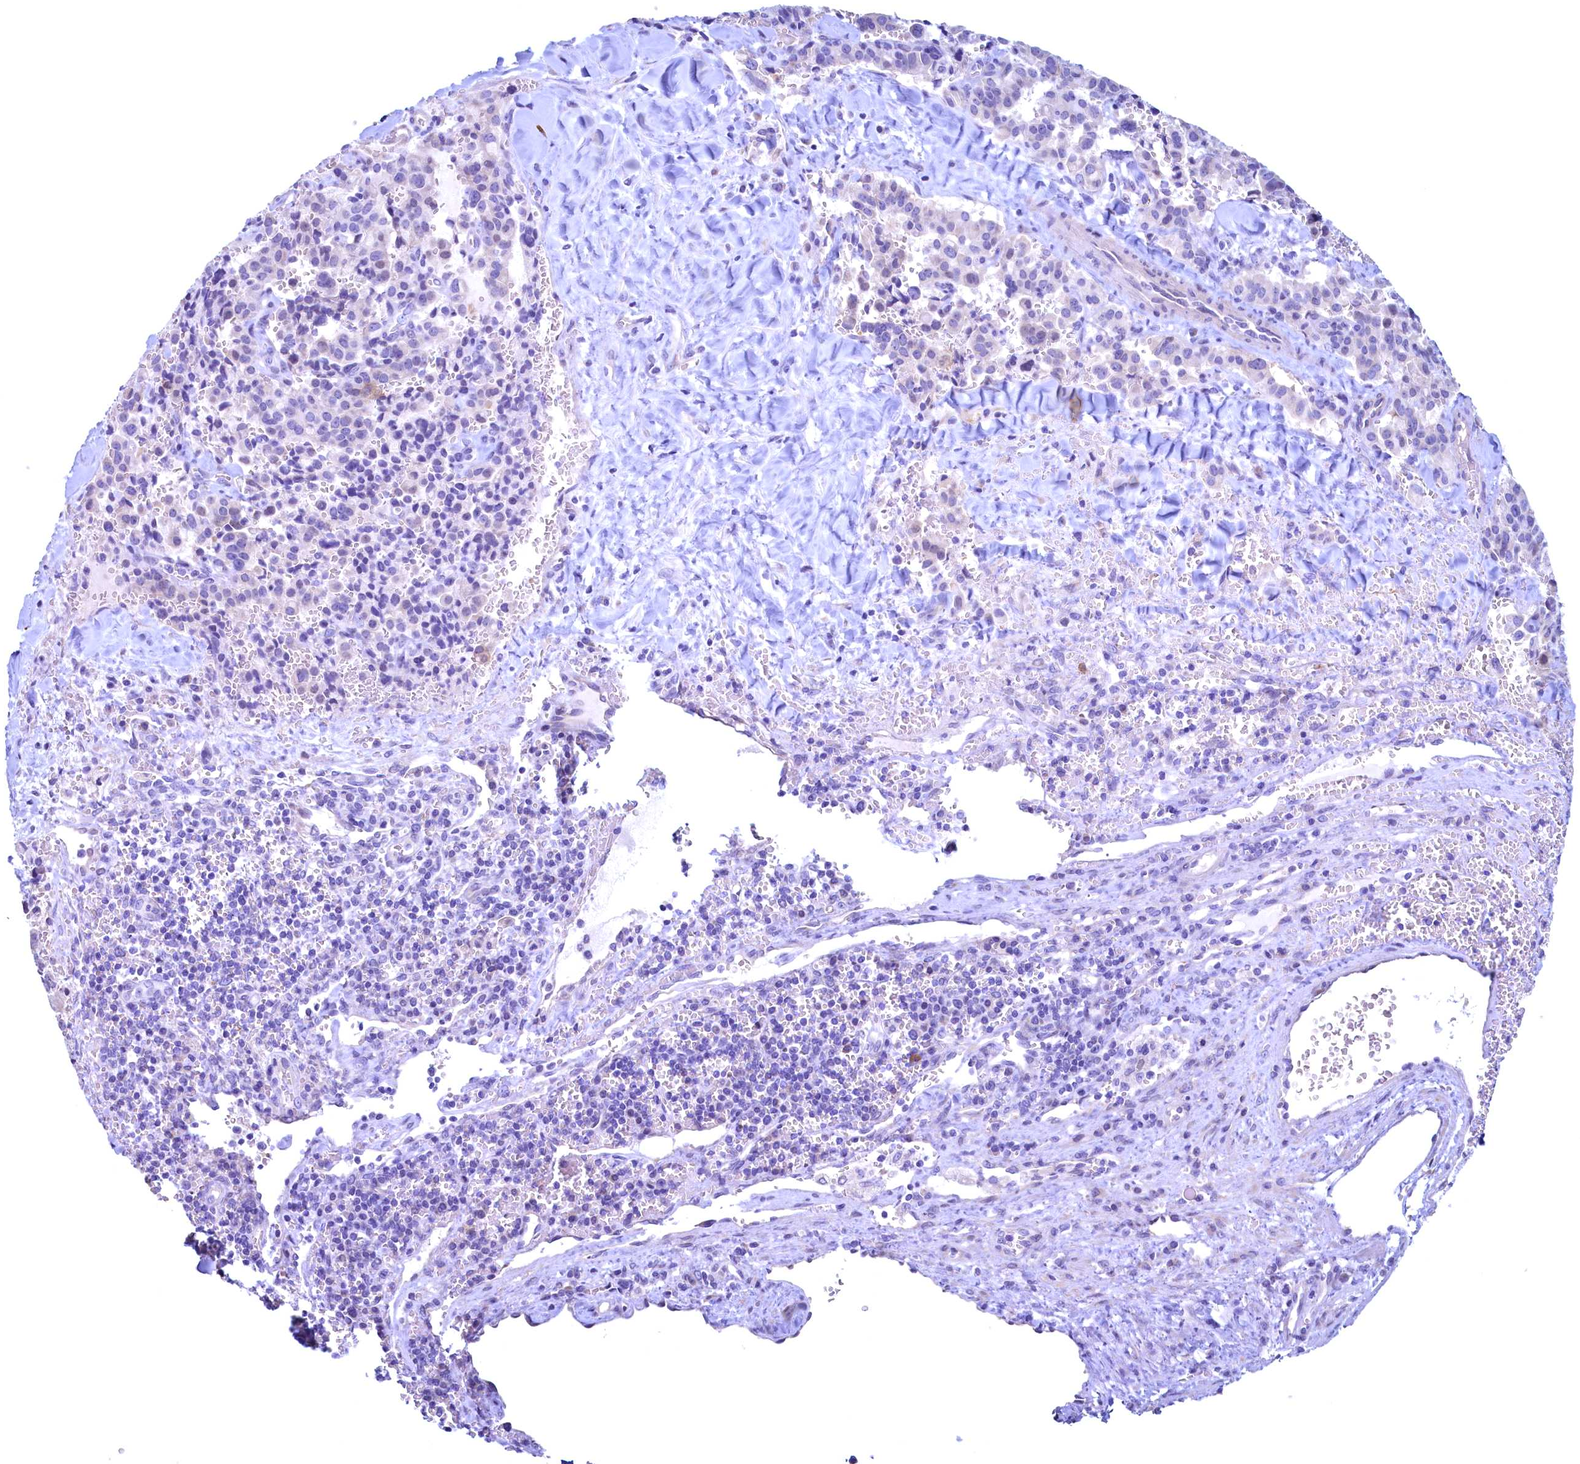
{"staining": {"intensity": "negative", "quantity": "none", "location": "none"}, "tissue": "pancreatic cancer", "cell_type": "Tumor cells", "image_type": "cancer", "snomed": [{"axis": "morphology", "description": "Adenocarcinoma, NOS"}, {"axis": "topography", "description": "Pancreas"}], "caption": "The photomicrograph displays no staining of tumor cells in pancreatic cancer.", "gene": "MAP1LC3A", "patient": {"sex": "male", "age": 65}}